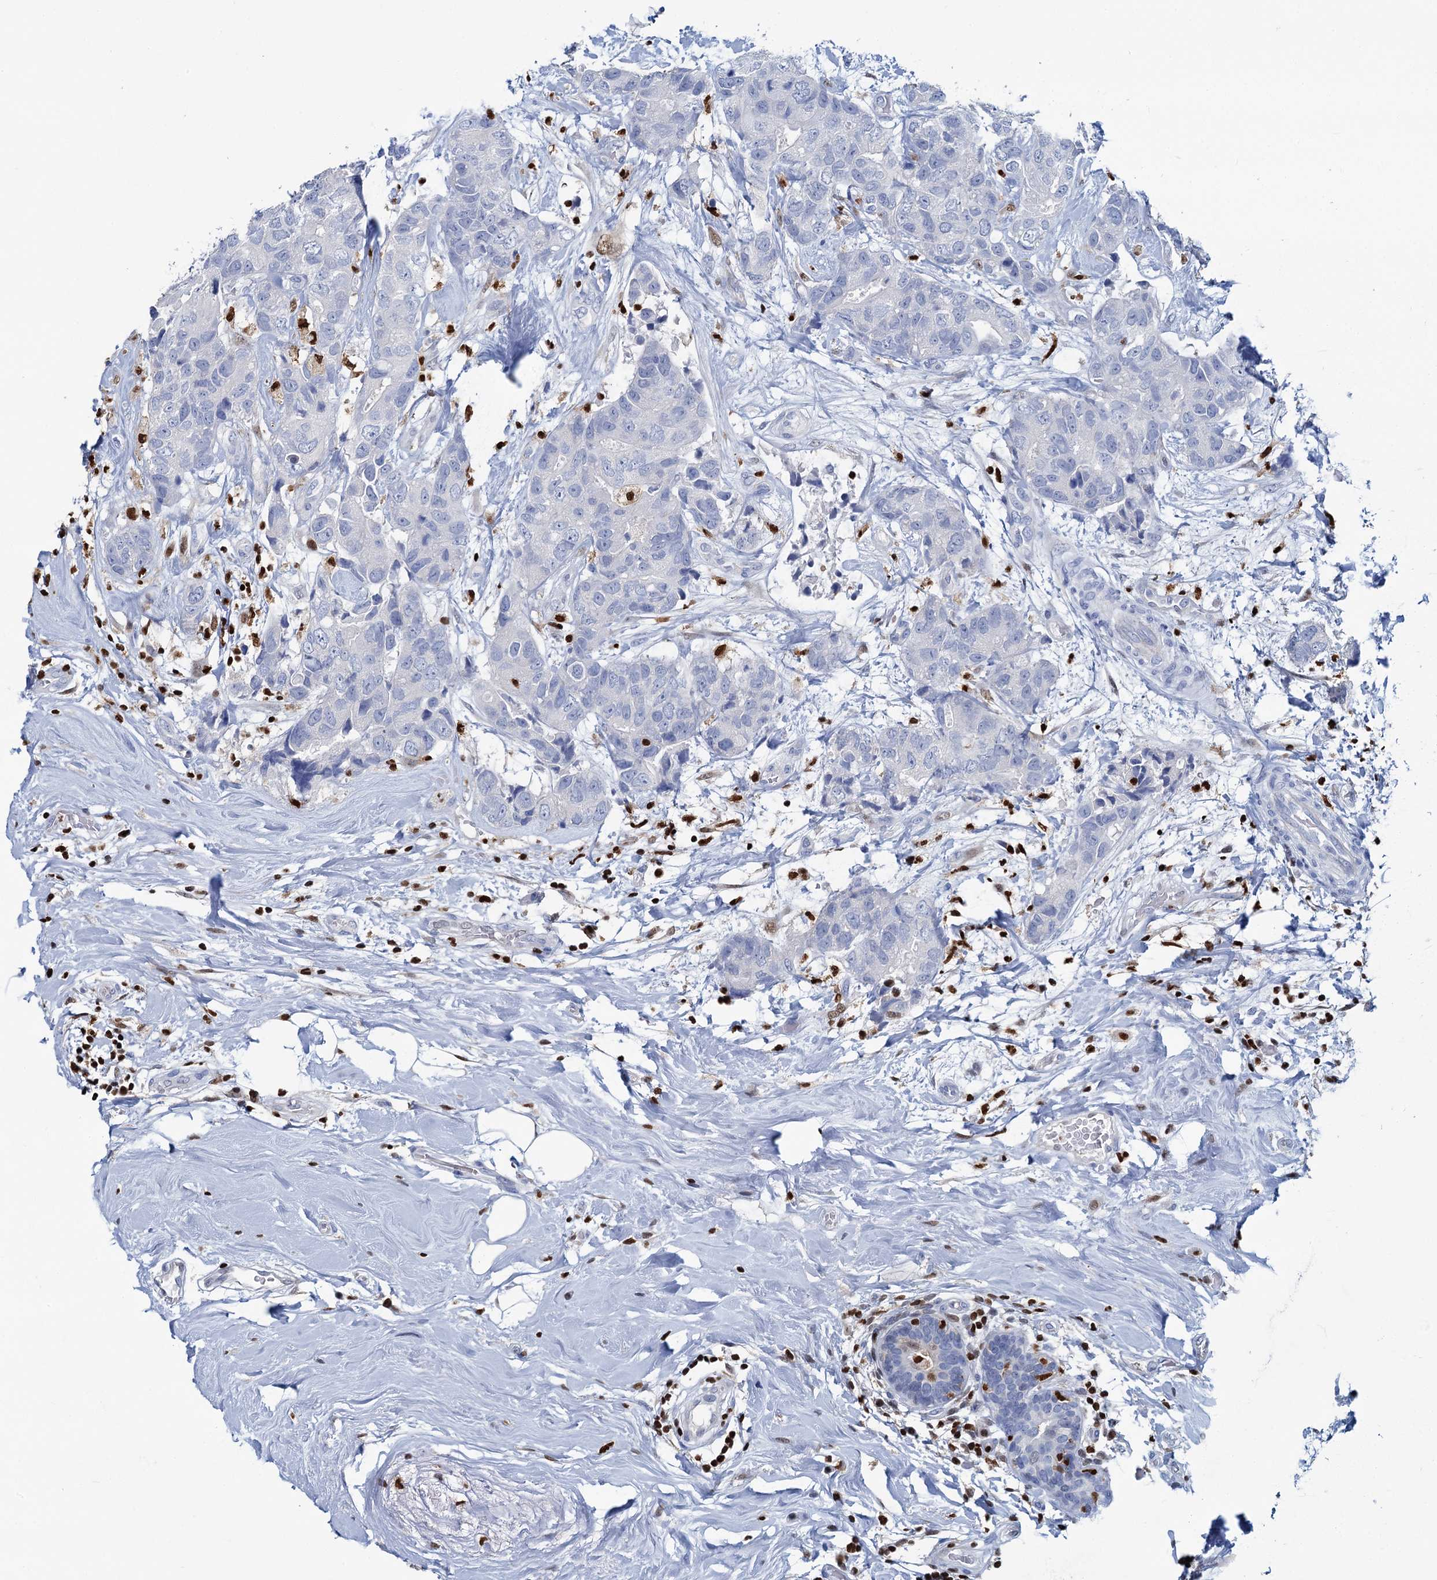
{"staining": {"intensity": "negative", "quantity": "none", "location": "none"}, "tissue": "breast cancer", "cell_type": "Tumor cells", "image_type": "cancer", "snomed": [{"axis": "morphology", "description": "Duct carcinoma"}, {"axis": "topography", "description": "Breast"}], "caption": "IHC image of breast cancer stained for a protein (brown), which reveals no positivity in tumor cells.", "gene": "CELF2", "patient": {"sex": "female", "age": 62}}